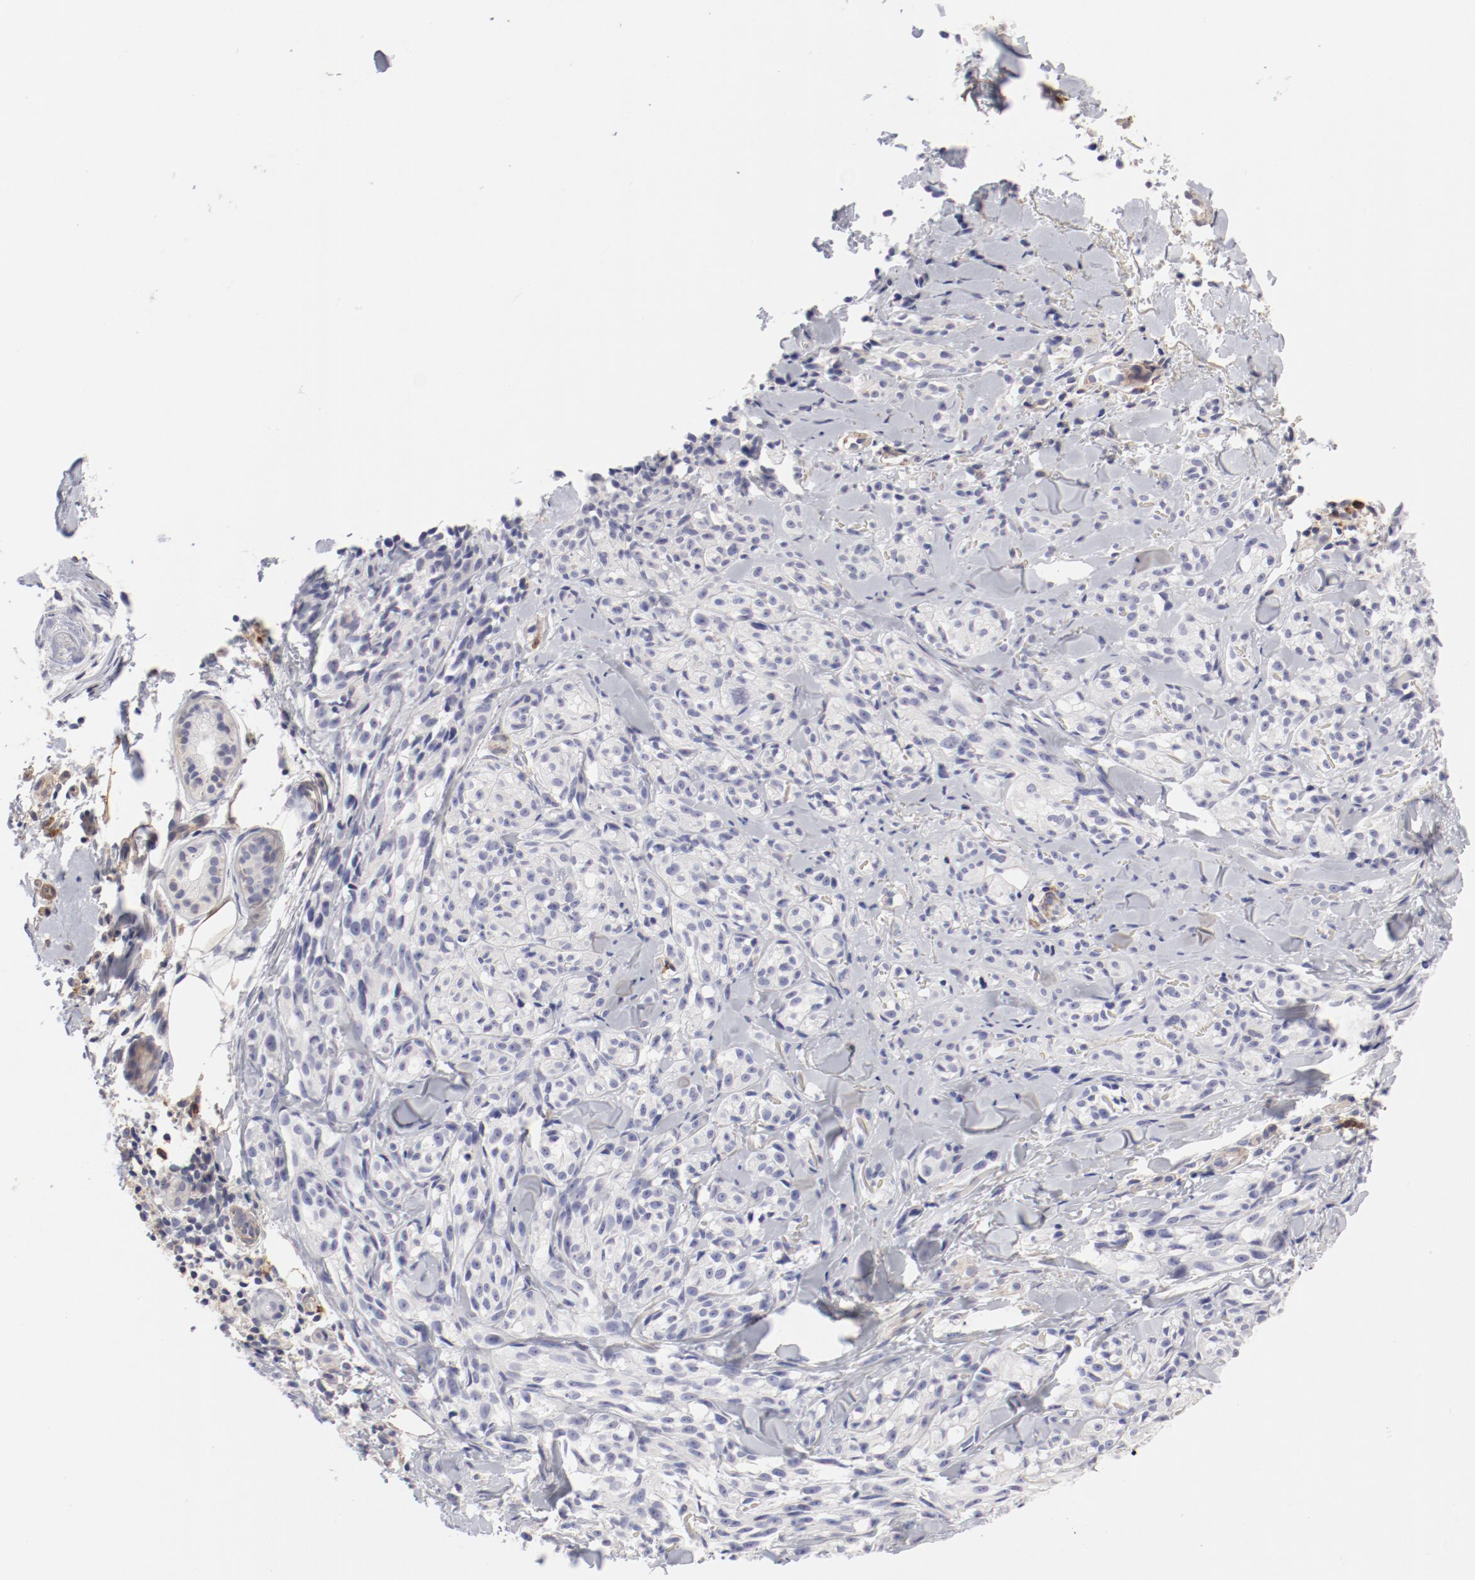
{"staining": {"intensity": "negative", "quantity": "none", "location": "none"}, "tissue": "melanoma", "cell_type": "Tumor cells", "image_type": "cancer", "snomed": [{"axis": "morphology", "description": "Malignant melanoma, Metastatic site"}, {"axis": "topography", "description": "Skin"}], "caption": "This photomicrograph is of malignant melanoma (metastatic site) stained with immunohistochemistry (IHC) to label a protein in brown with the nuclei are counter-stained blue. There is no staining in tumor cells.", "gene": "LAX1", "patient": {"sex": "female", "age": 66}}